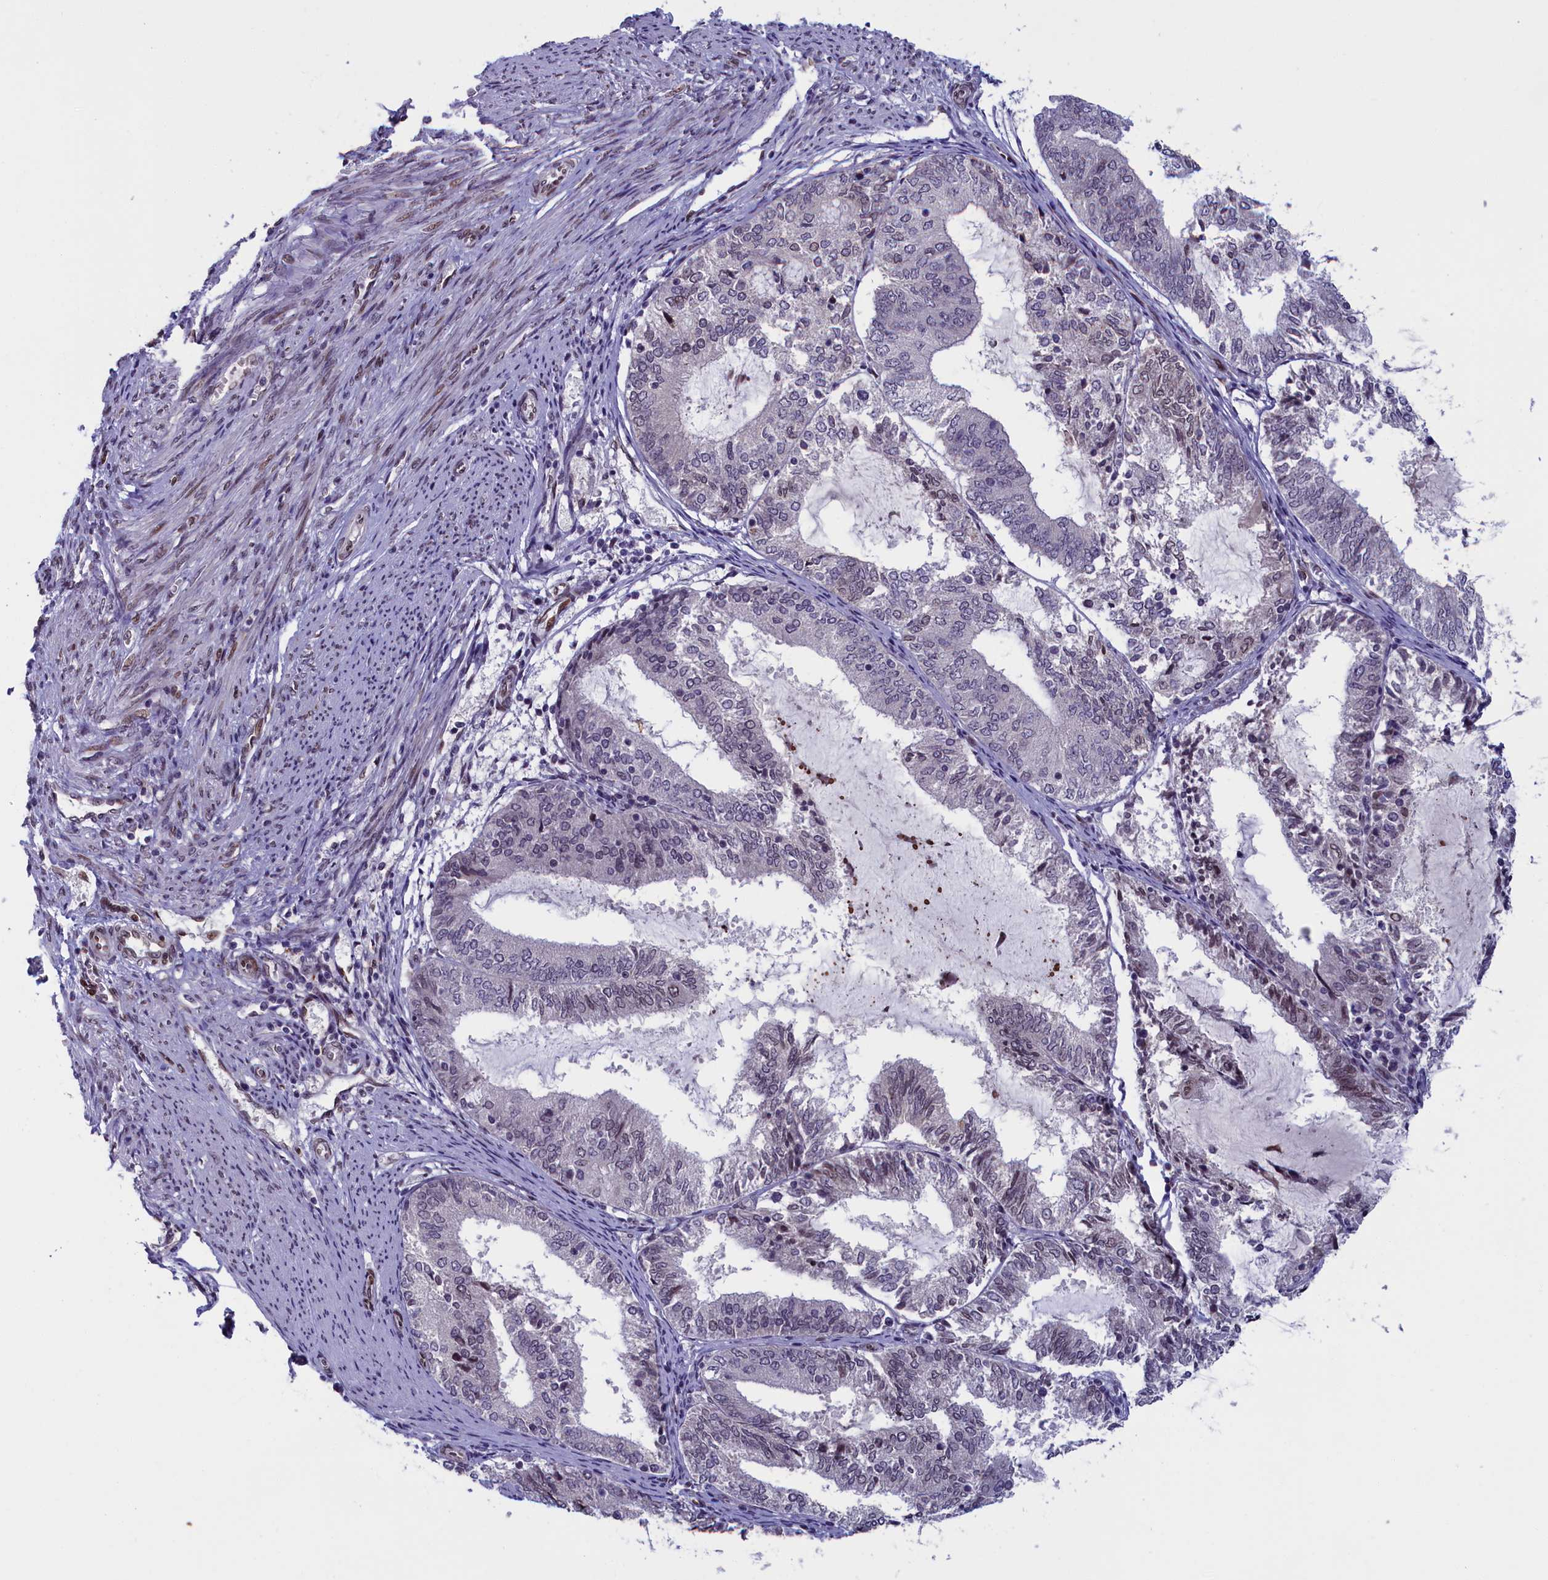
{"staining": {"intensity": "negative", "quantity": "none", "location": "none"}, "tissue": "endometrial cancer", "cell_type": "Tumor cells", "image_type": "cancer", "snomed": [{"axis": "morphology", "description": "Adenocarcinoma, NOS"}, {"axis": "topography", "description": "Endometrium"}], "caption": "Immunohistochemistry photomicrograph of endometrial cancer (adenocarcinoma) stained for a protein (brown), which demonstrates no staining in tumor cells.", "gene": "GPSM1", "patient": {"sex": "female", "age": 81}}